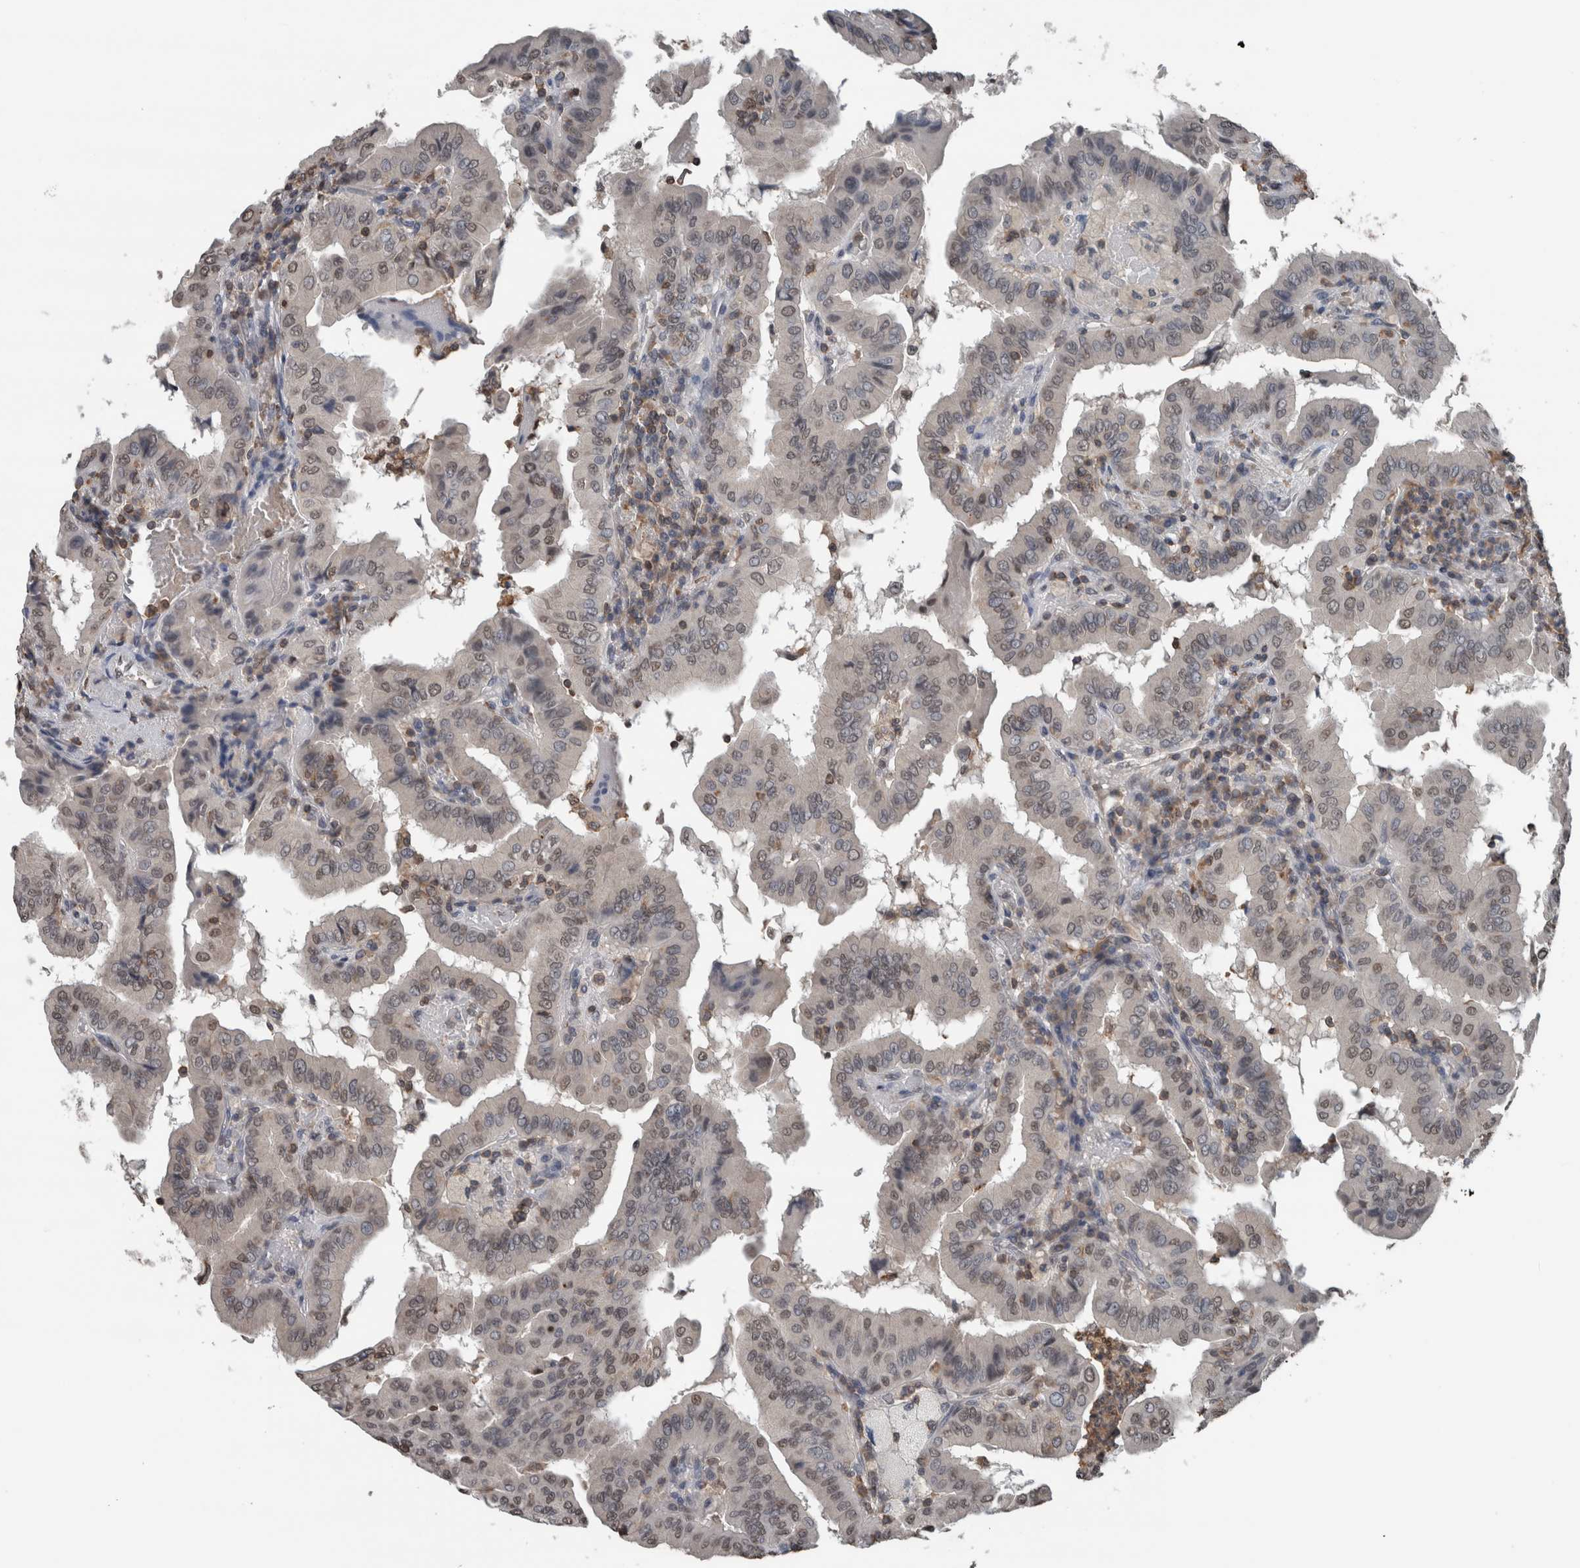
{"staining": {"intensity": "weak", "quantity": ">75%", "location": "nuclear"}, "tissue": "thyroid cancer", "cell_type": "Tumor cells", "image_type": "cancer", "snomed": [{"axis": "morphology", "description": "Papillary adenocarcinoma, NOS"}, {"axis": "topography", "description": "Thyroid gland"}], "caption": "Papillary adenocarcinoma (thyroid) stained for a protein (brown) demonstrates weak nuclear positive expression in approximately >75% of tumor cells.", "gene": "MAFF", "patient": {"sex": "male", "age": 33}}